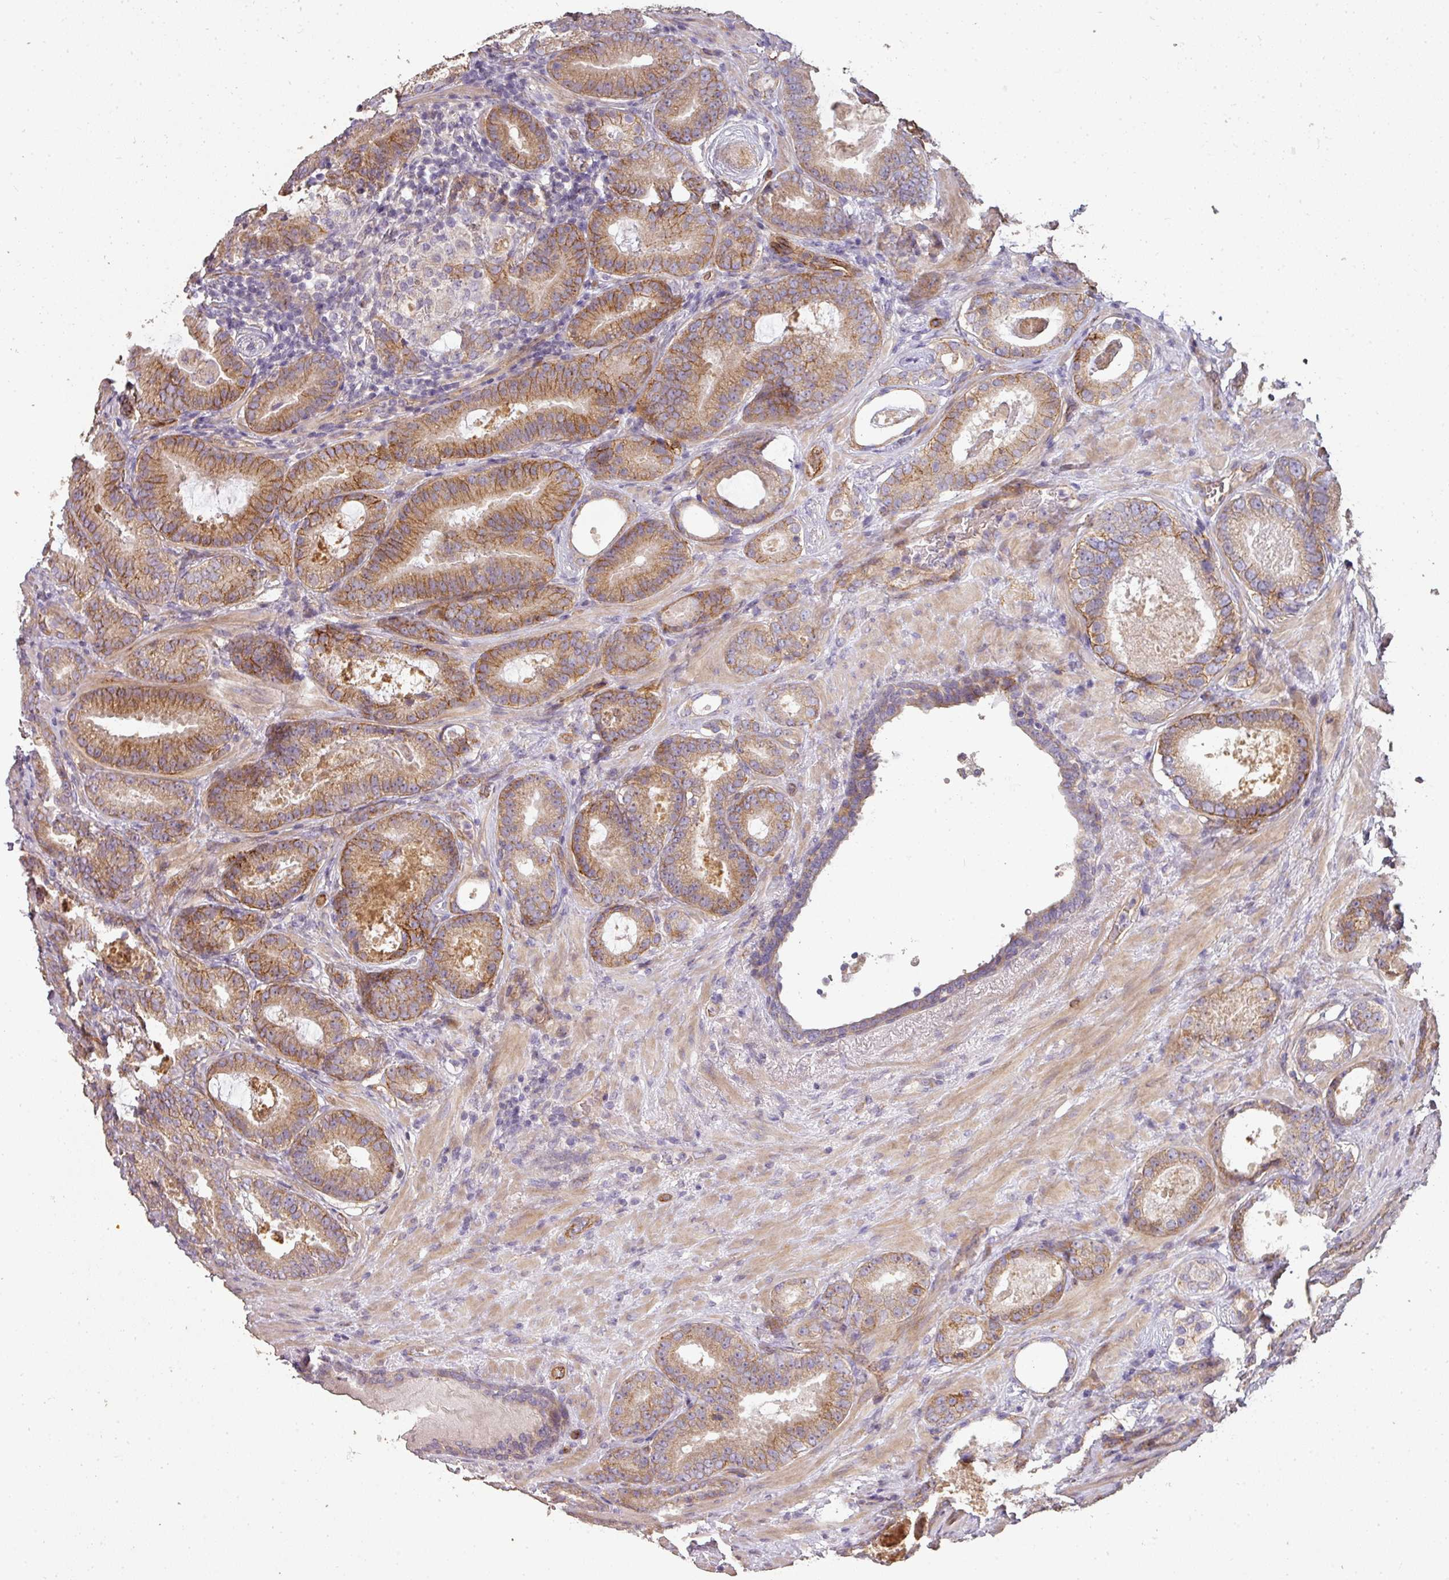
{"staining": {"intensity": "moderate", "quantity": ">75%", "location": "cytoplasmic/membranous"}, "tissue": "prostate cancer", "cell_type": "Tumor cells", "image_type": "cancer", "snomed": [{"axis": "morphology", "description": "Adenocarcinoma, High grade"}, {"axis": "topography", "description": "Prostate"}], "caption": "Immunohistochemical staining of human prostate cancer (high-grade adenocarcinoma) reveals medium levels of moderate cytoplasmic/membranous expression in about >75% of tumor cells. (DAB IHC, brown staining for protein, blue staining for nuclei).", "gene": "PCDH1", "patient": {"sex": "male", "age": 66}}